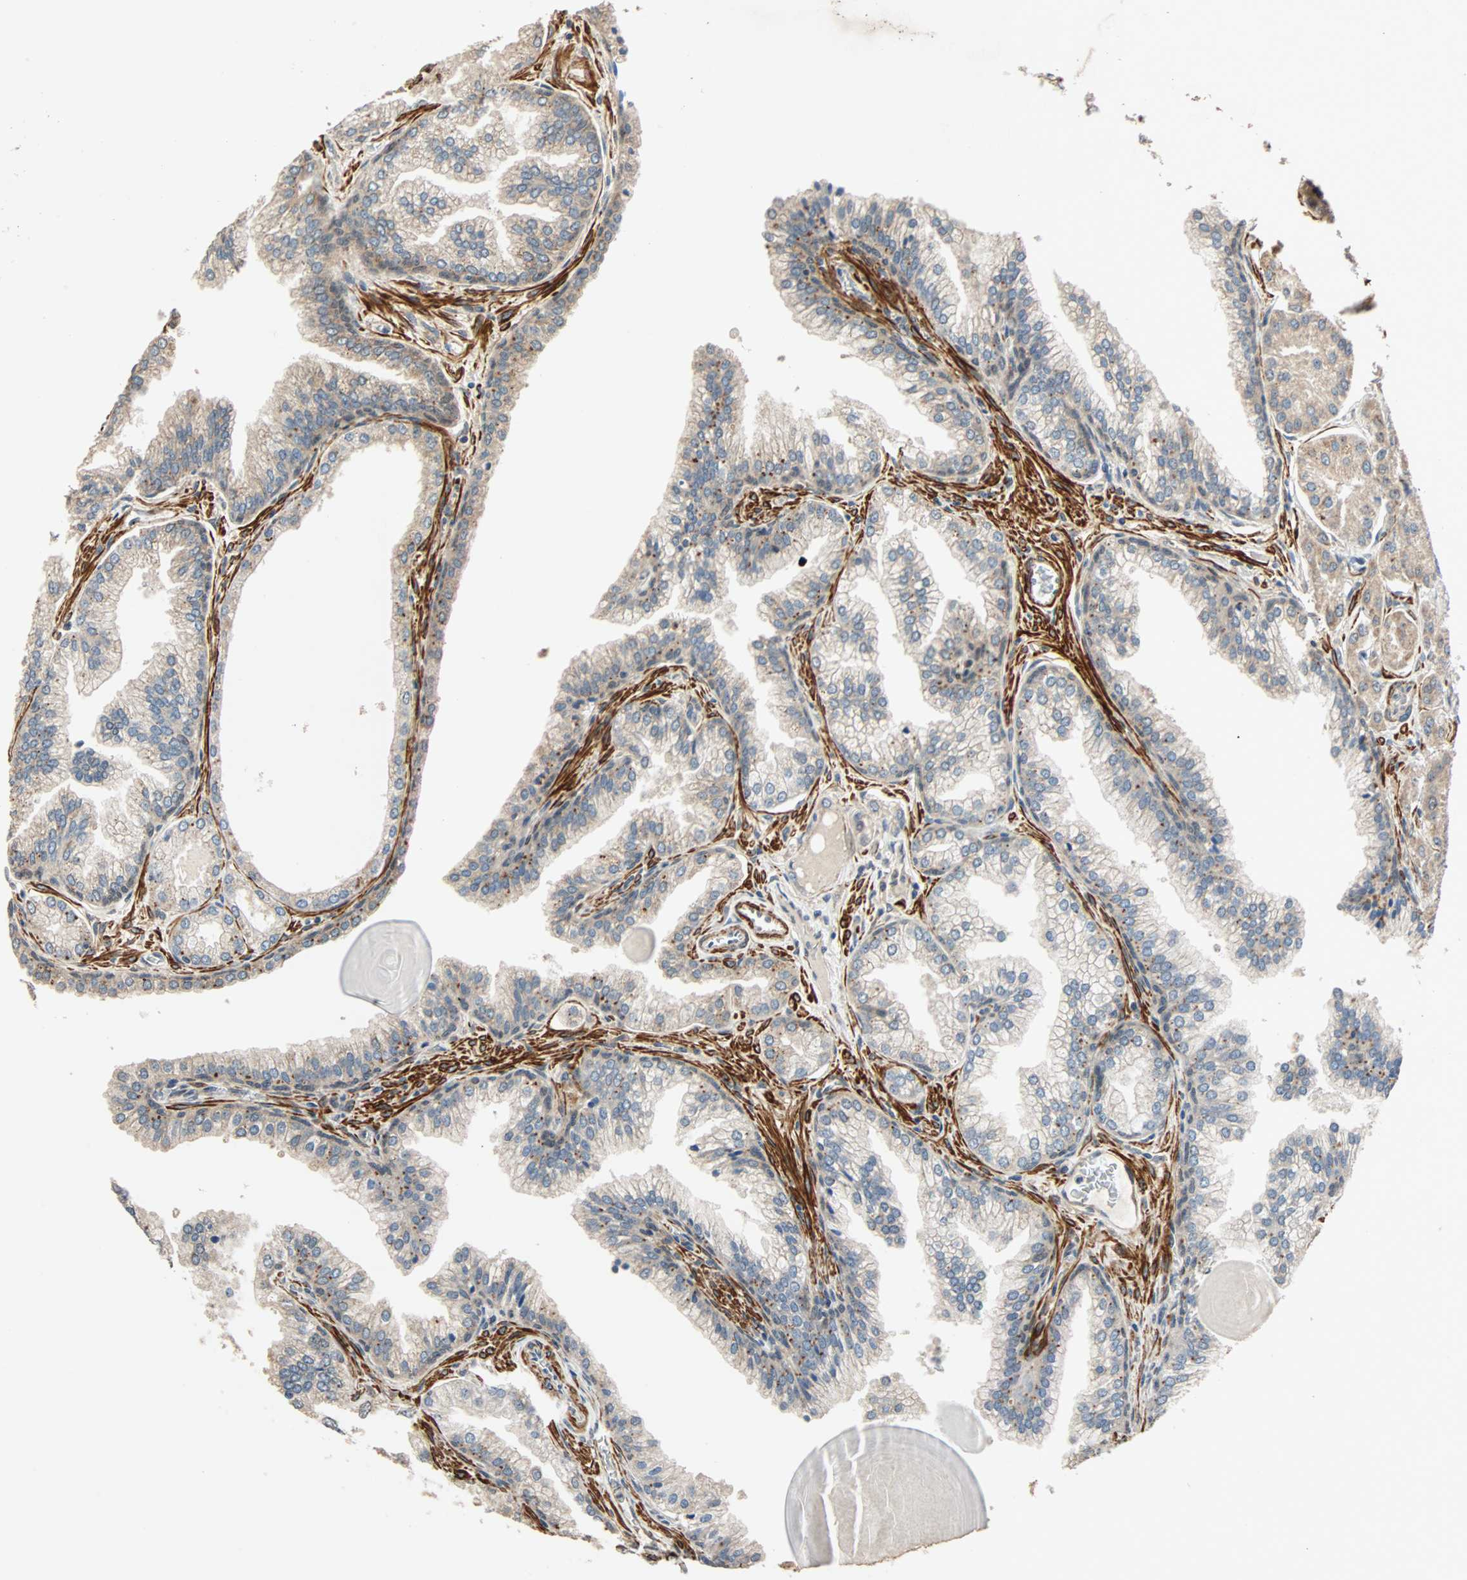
{"staining": {"intensity": "weak", "quantity": "<25%", "location": "cytoplasmic/membranous"}, "tissue": "prostate cancer", "cell_type": "Tumor cells", "image_type": "cancer", "snomed": [{"axis": "morphology", "description": "Adenocarcinoma, Low grade"}, {"axis": "topography", "description": "Prostate"}], "caption": "High magnification brightfield microscopy of low-grade adenocarcinoma (prostate) stained with DAB (brown) and counterstained with hematoxylin (blue): tumor cells show no significant staining.", "gene": "QSER1", "patient": {"sex": "male", "age": 59}}